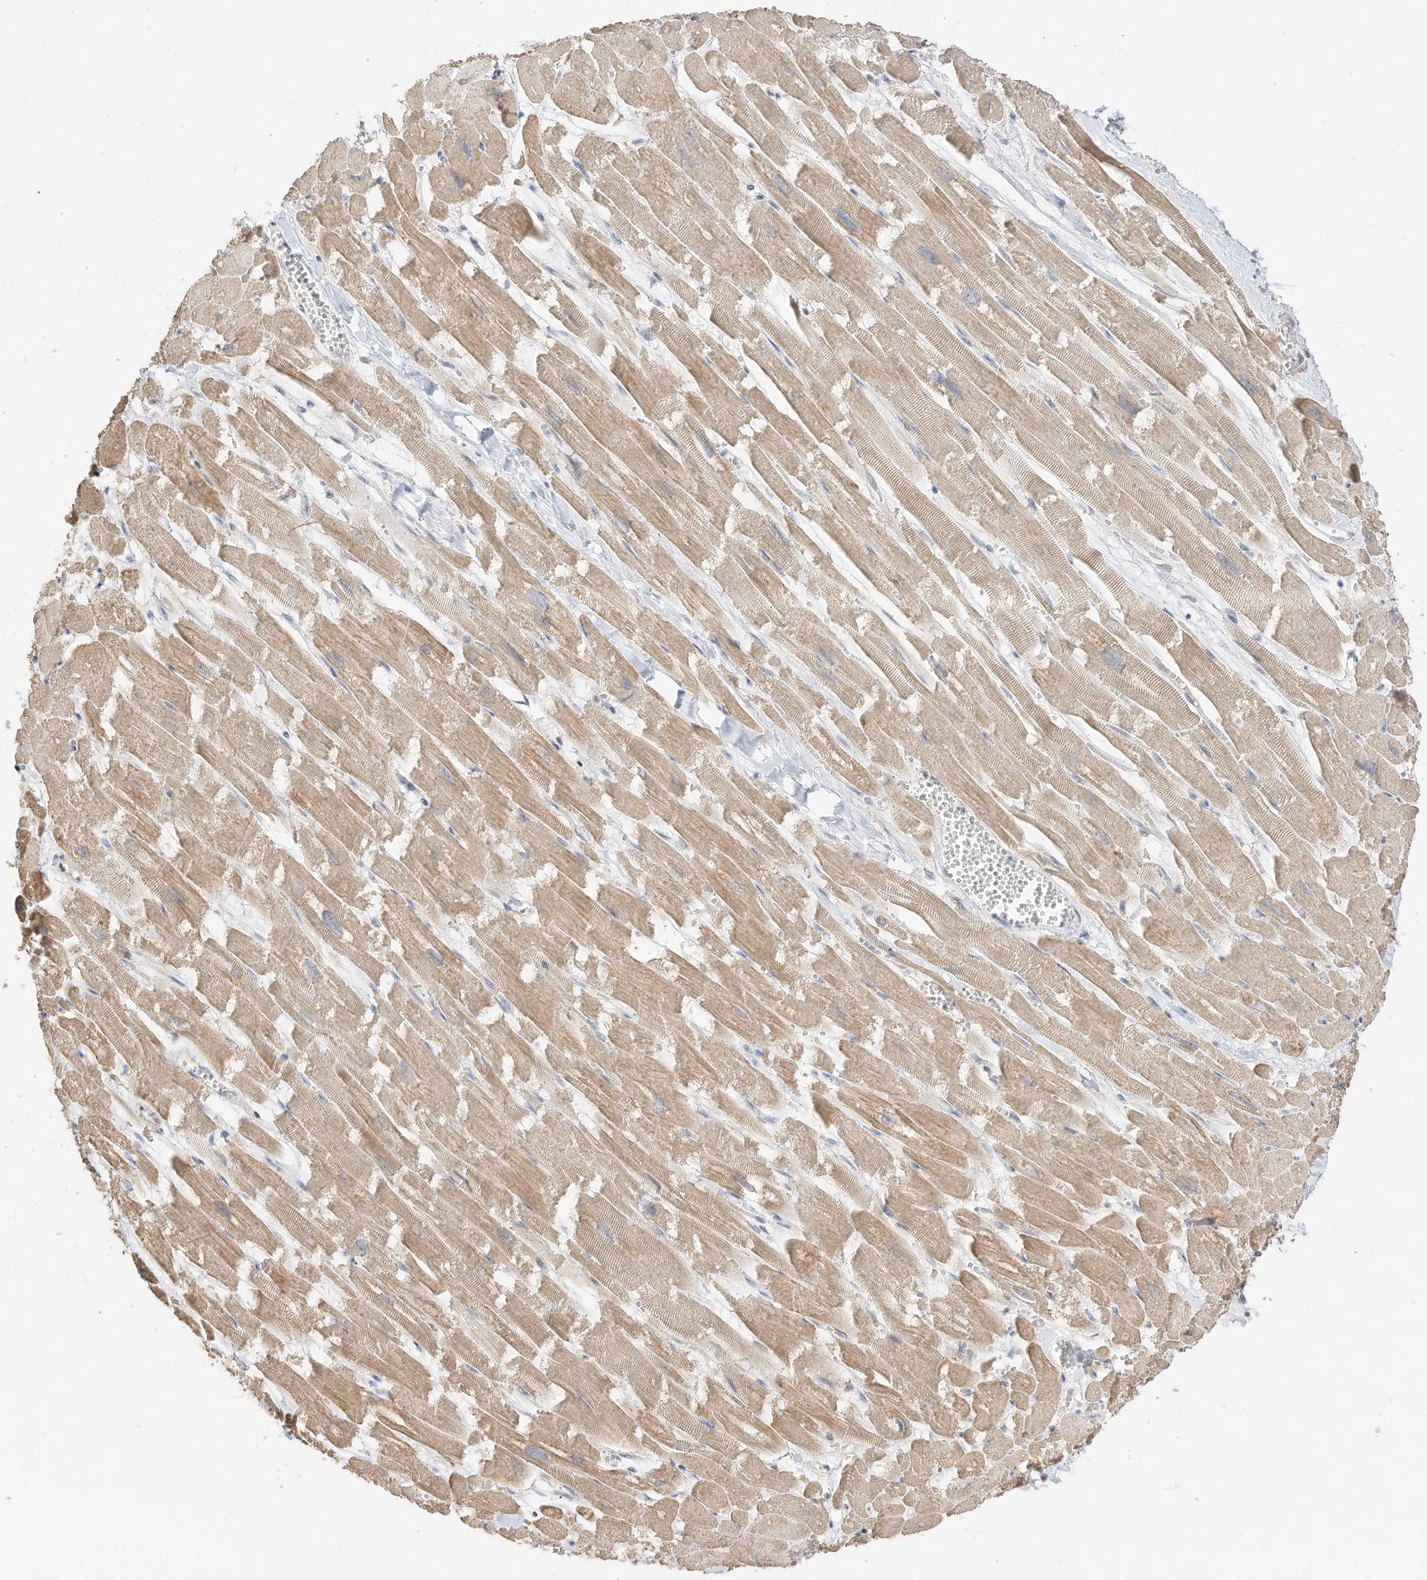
{"staining": {"intensity": "moderate", "quantity": ">75%", "location": "cytoplasmic/membranous"}, "tissue": "heart muscle", "cell_type": "Cardiomyocytes", "image_type": "normal", "snomed": [{"axis": "morphology", "description": "Normal tissue, NOS"}, {"axis": "topography", "description": "Heart"}], "caption": "Cardiomyocytes demonstrate moderate cytoplasmic/membranous positivity in approximately >75% of cells in normal heart muscle. (Brightfield microscopy of DAB IHC at high magnification).", "gene": "CAGE1", "patient": {"sex": "male", "age": 54}}